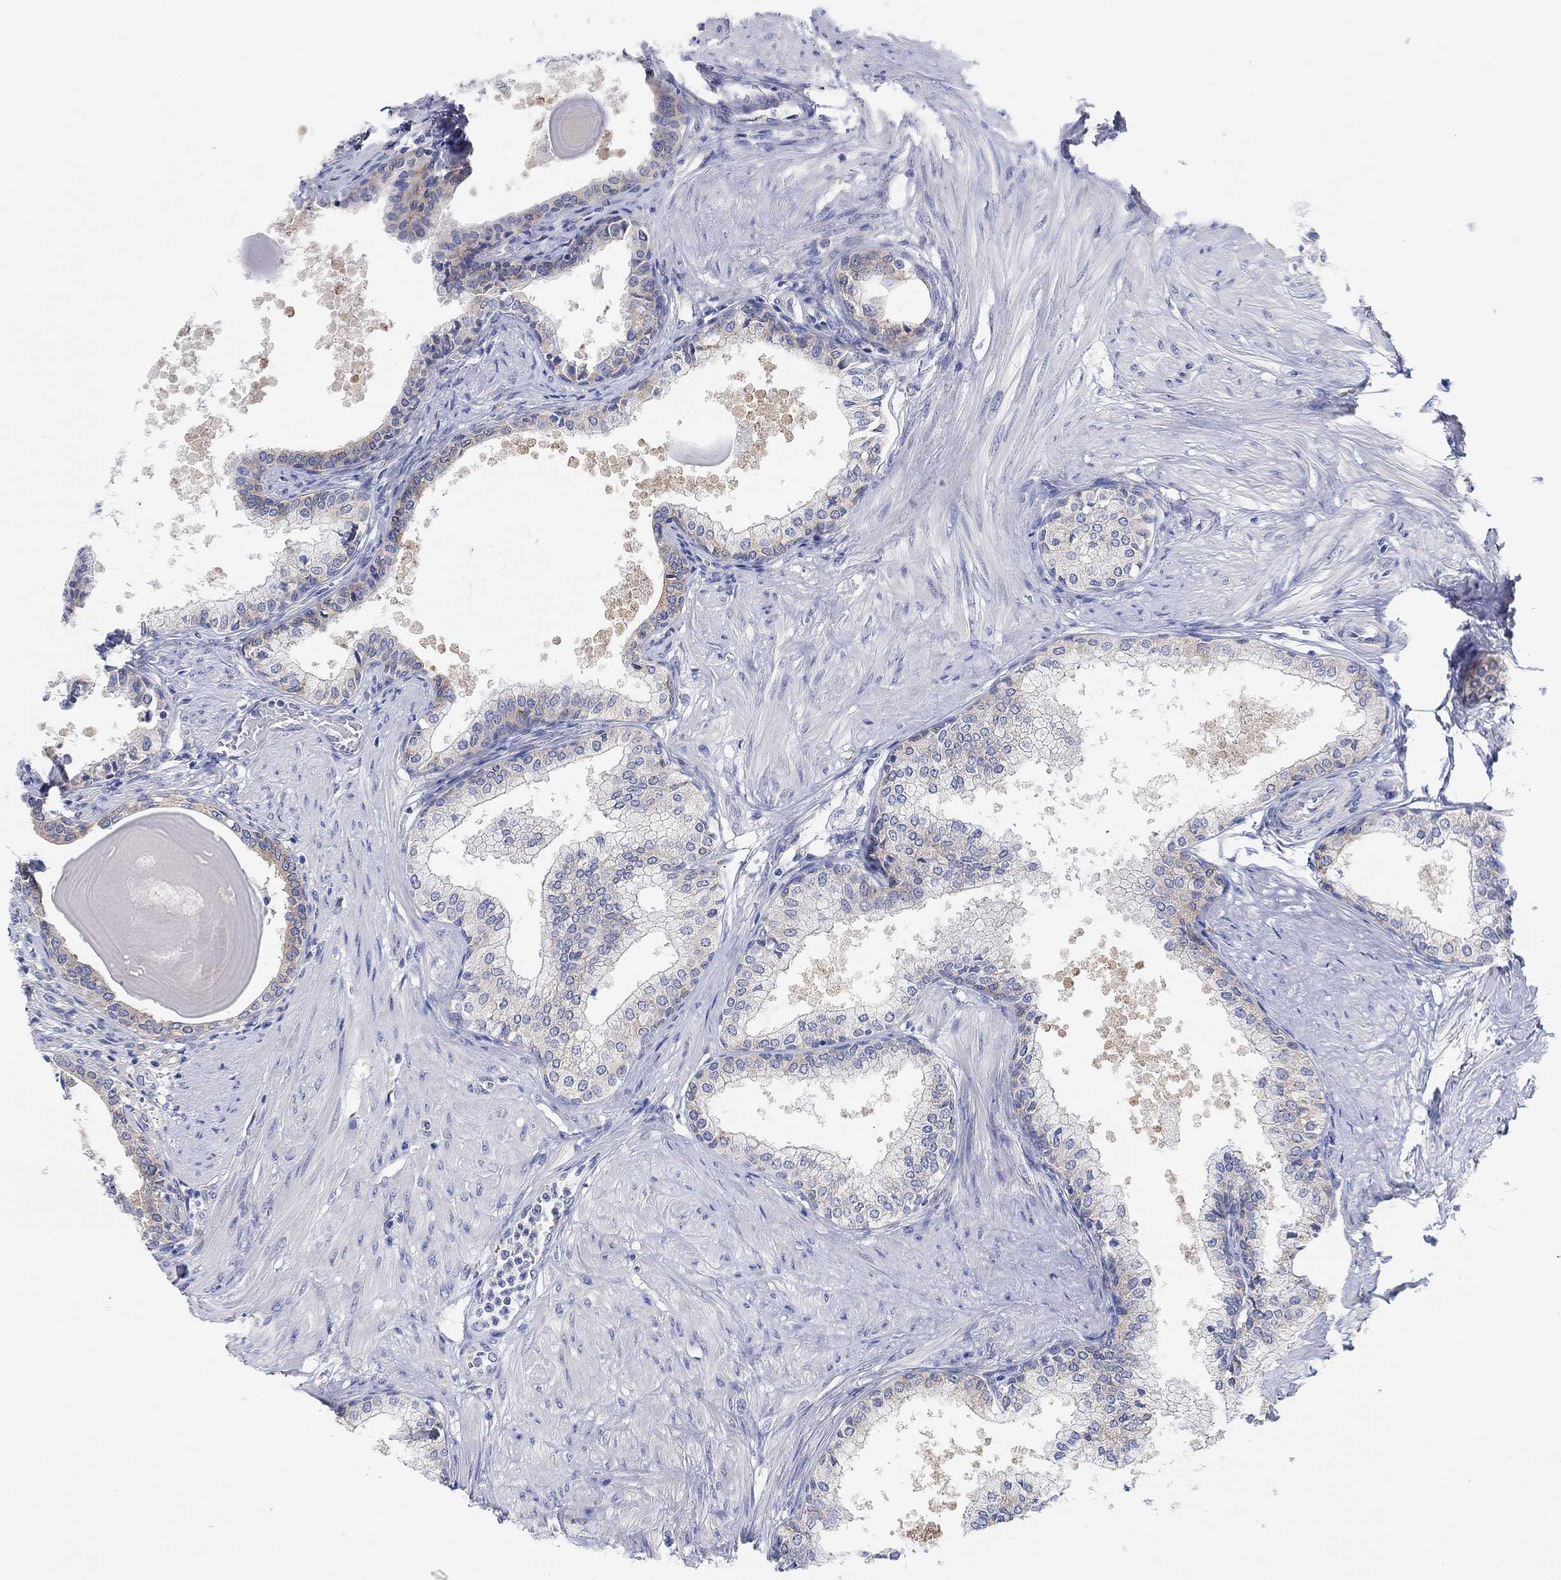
{"staining": {"intensity": "weak", "quantity": "<25%", "location": "cytoplasmic/membranous"}, "tissue": "prostate", "cell_type": "Glandular cells", "image_type": "normal", "snomed": [{"axis": "morphology", "description": "Normal tissue, NOS"}, {"axis": "topography", "description": "Prostate"}], "caption": "Histopathology image shows no significant protein expression in glandular cells of benign prostate.", "gene": "RGS1", "patient": {"sex": "male", "age": 63}}